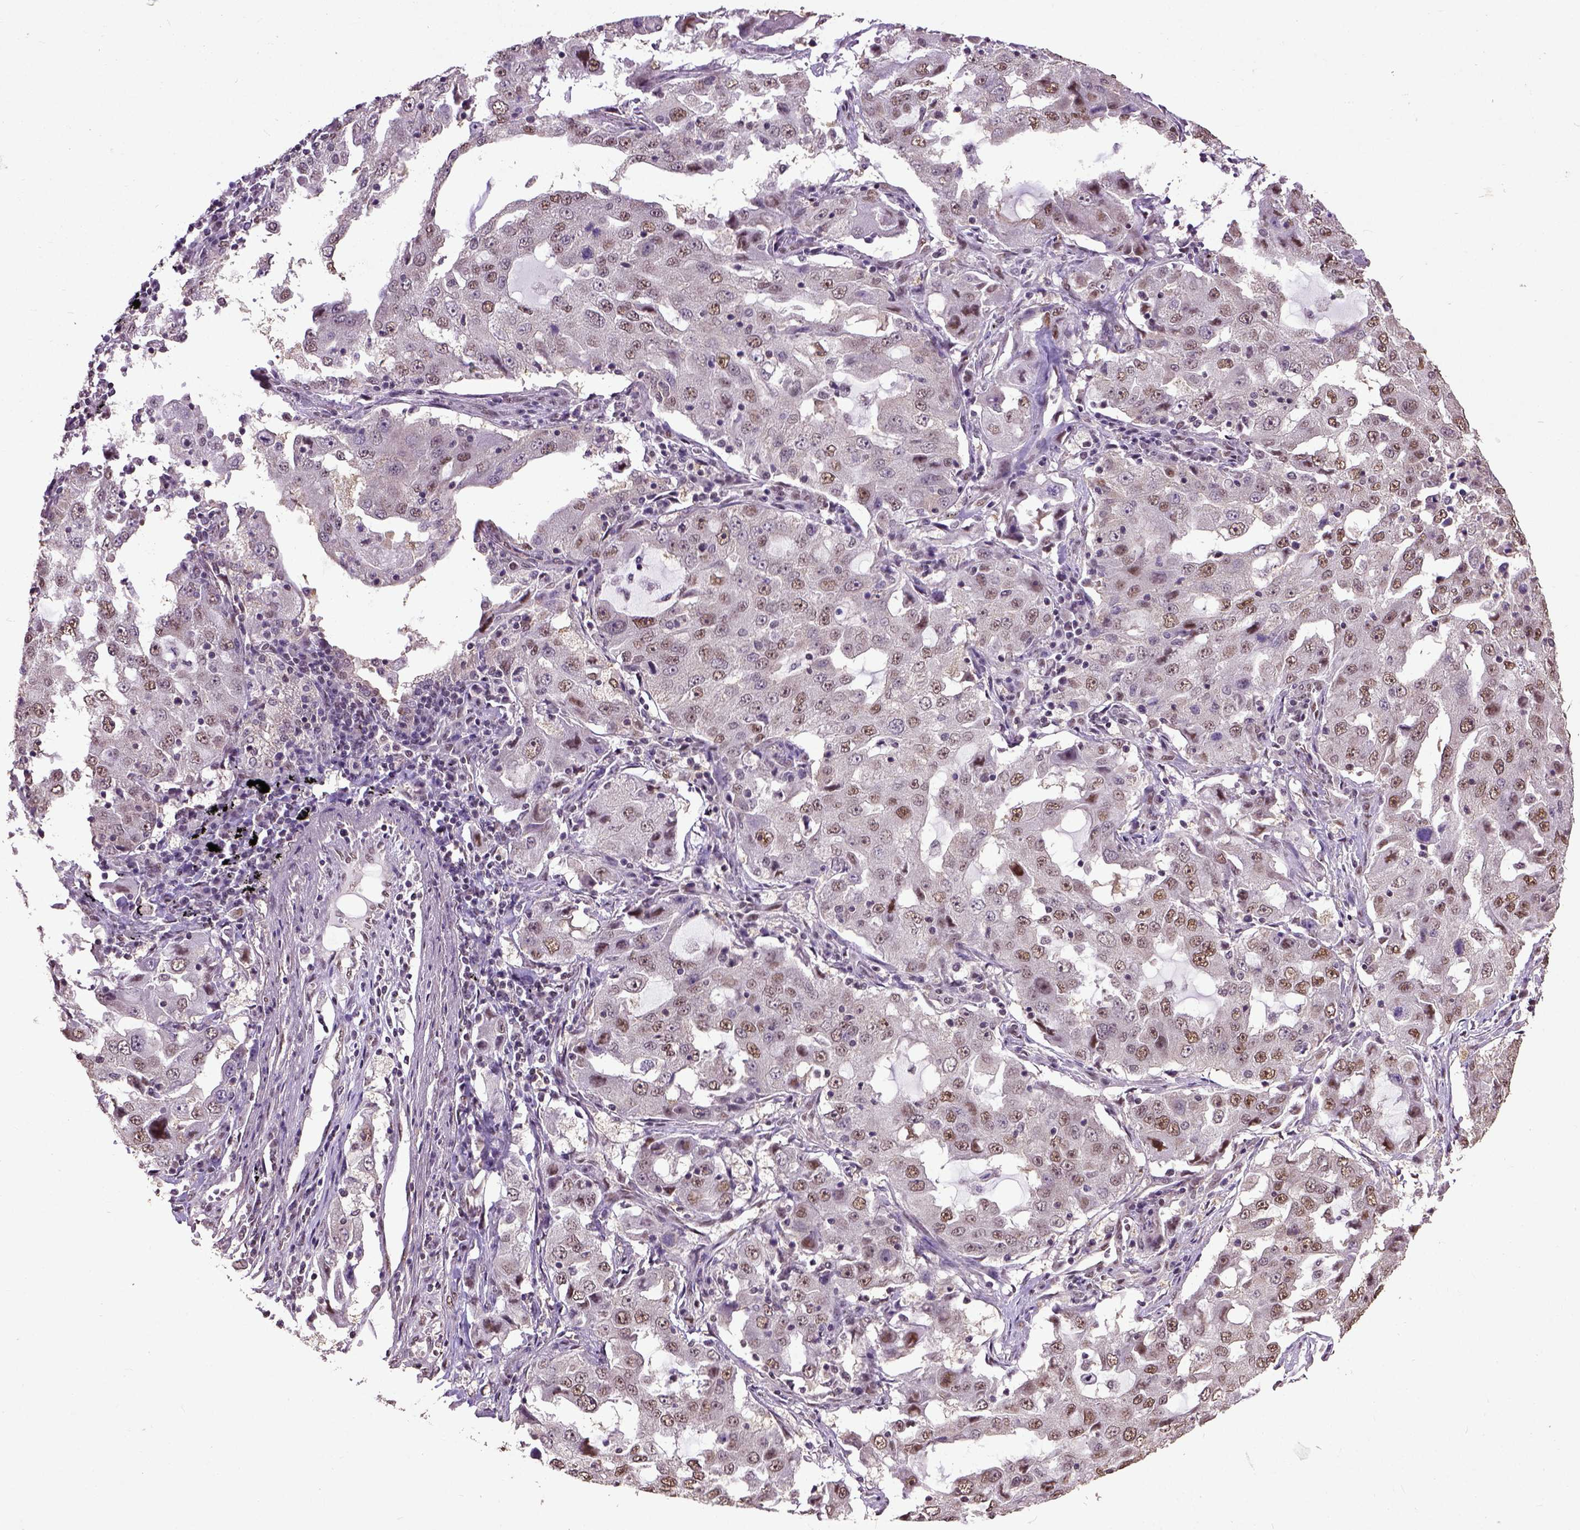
{"staining": {"intensity": "moderate", "quantity": ">75%", "location": "nuclear"}, "tissue": "lung cancer", "cell_type": "Tumor cells", "image_type": "cancer", "snomed": [{"axis": "morphology", "description": "Adenocarcinoma, NOS"}, {"axis": "topography", "description": "Lung"}], "caption": "Immunohistochemistry (DAB) staining of adenocarcinoma (lung) displays moderate nuclear protein expression in approximately >75% of tumor cells. (Brightfield microscopy of DAB IHC at high magnification).", "gene": "UBA3", "patient": {"sex": "female", "age": 61}}